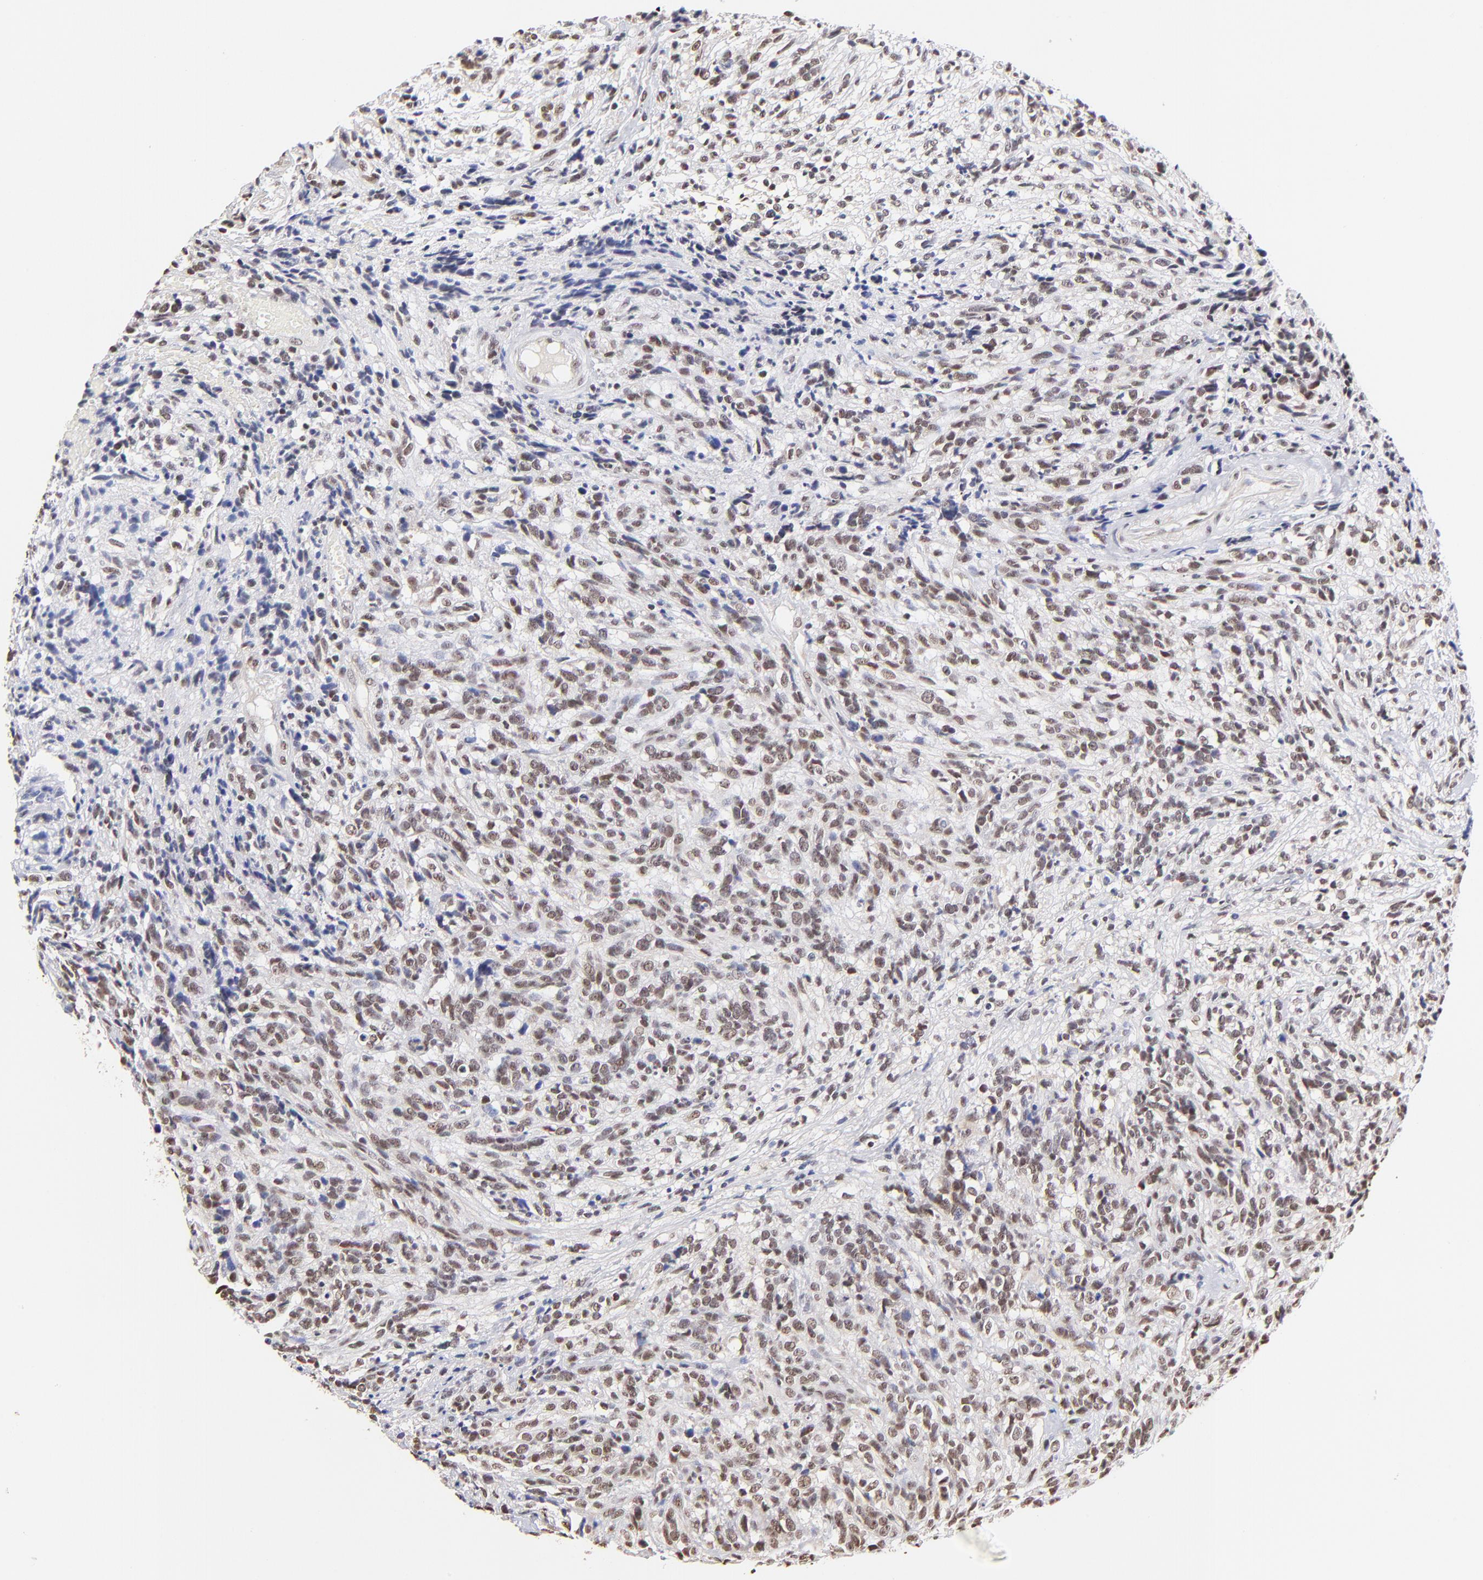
{"staining": {"intensity": "weak", "quantity": ">75%", "location": "nuclear"}, "tissue": "glioma", "cell_type": "Tumor cells", "image_type": "cancer", "snomed": [{"axis": "morphology", "description": "Glioma, malignant, High grade"}, {"axis": "topography", "description": "Brain"}], "caption": "High-power microscopy captured an immunohistochemistry (IHC) photomicrograph of high-grade glioma (malignant), revealing weak nuclear expression in approximately >75% of tumor cells.", "gene": "ZNF670", "patient": {"sex": "male", "age": 66}}